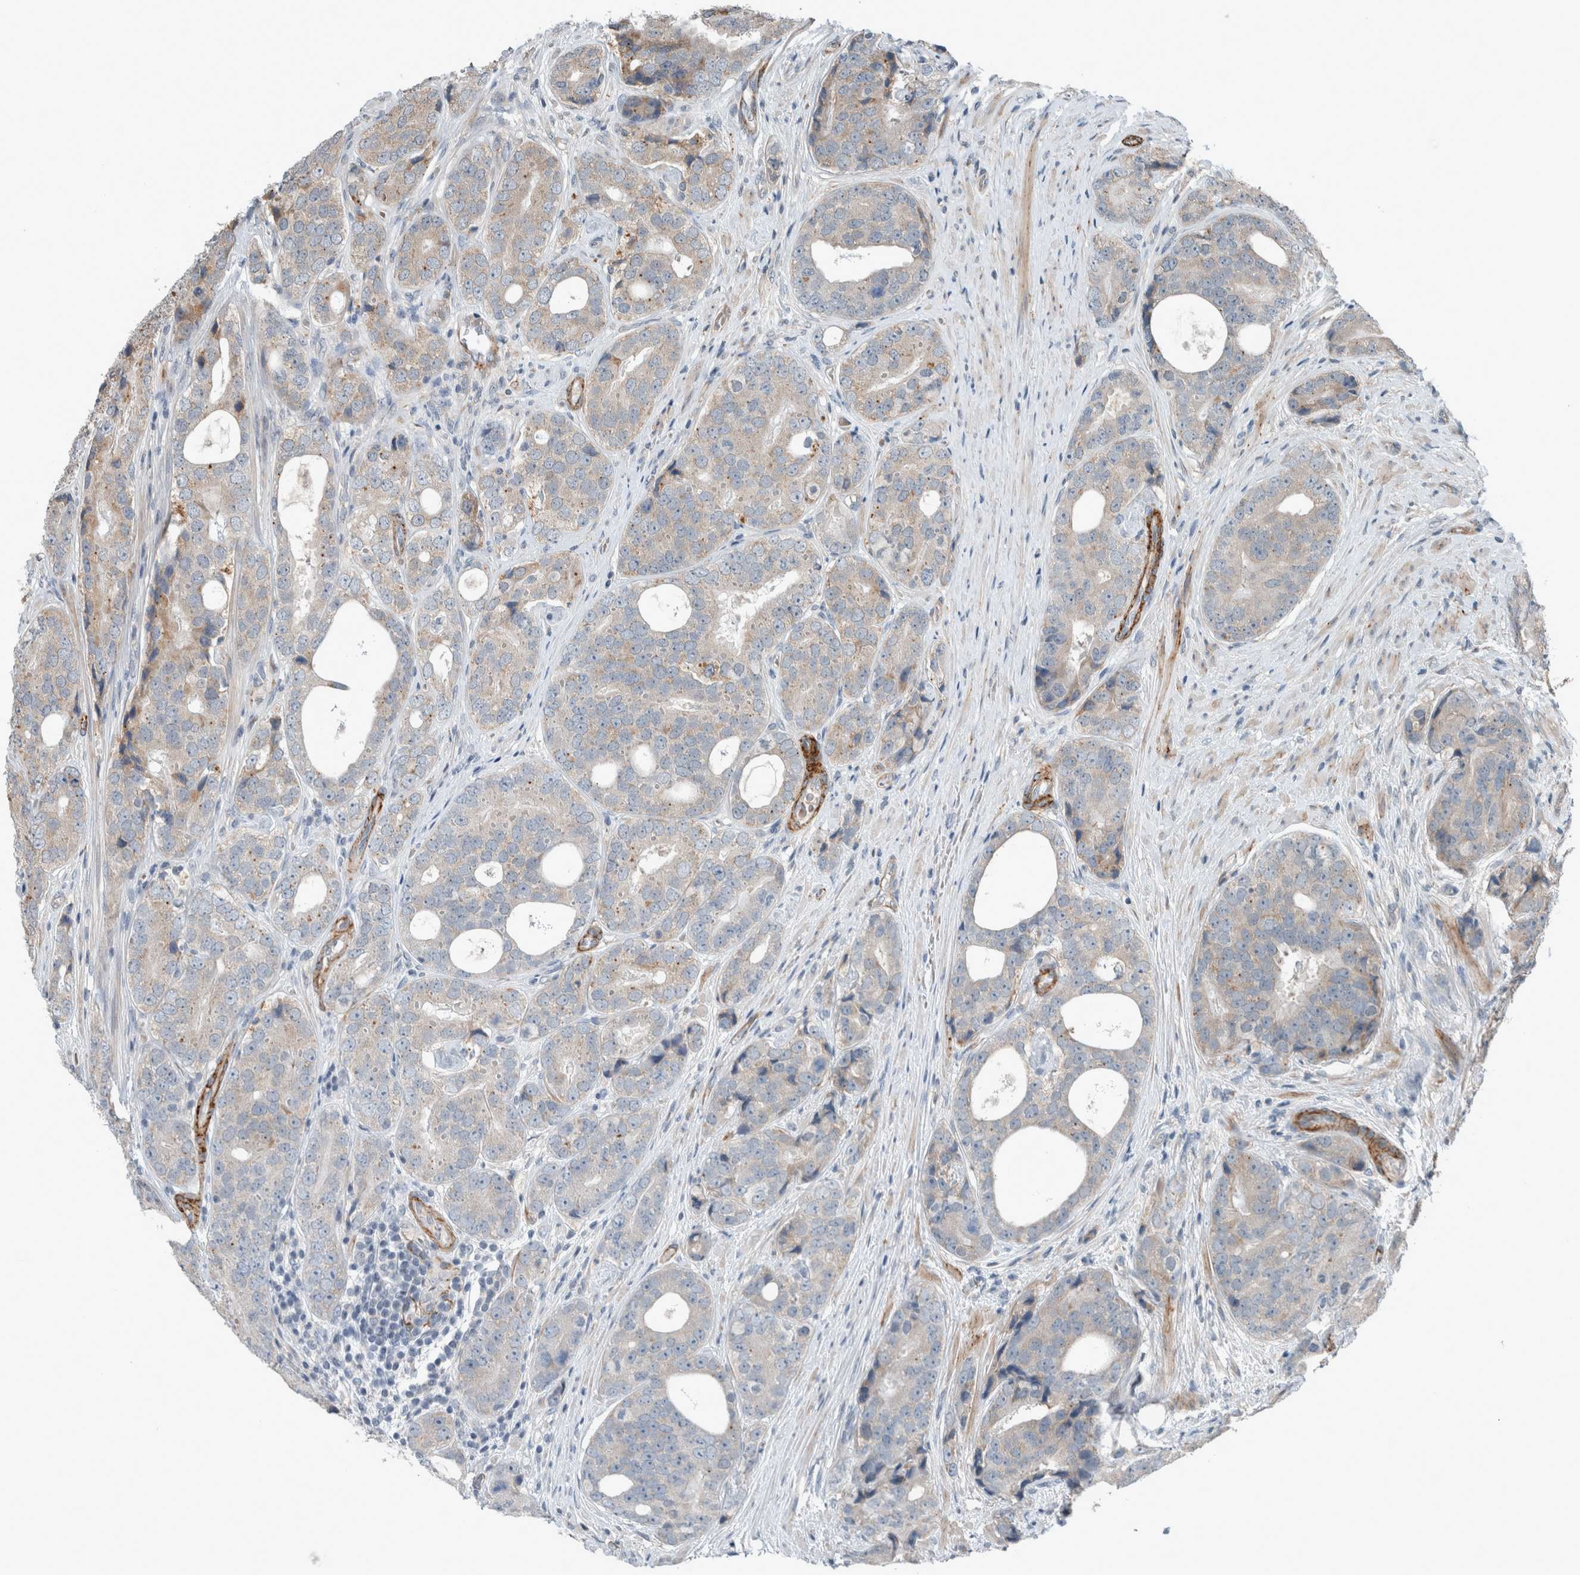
{"staining": {"intensity": "weak", "quantity": "<25%", "location": "cytoplasmic/membranous"}, "tissue": "prostate cancer", "cell_type": "Tumor cells", "image_type": "cancer", "snomed": [{"axis": "morphology", "description": "Adenocarcinoma, High grade"}, {"axis": "topography", "description": "Prostate"}], "caption": "This photomicrograph is of adenocarcinoma (high-grade) (prostate) stained with immunohistochemistry (IHC) to label a protein in brown with the nuclei are counter-stained blue. There is no staining in tumor cells.", "gene": "JADE2", "patient": {"sex": "male", "age": 56}}